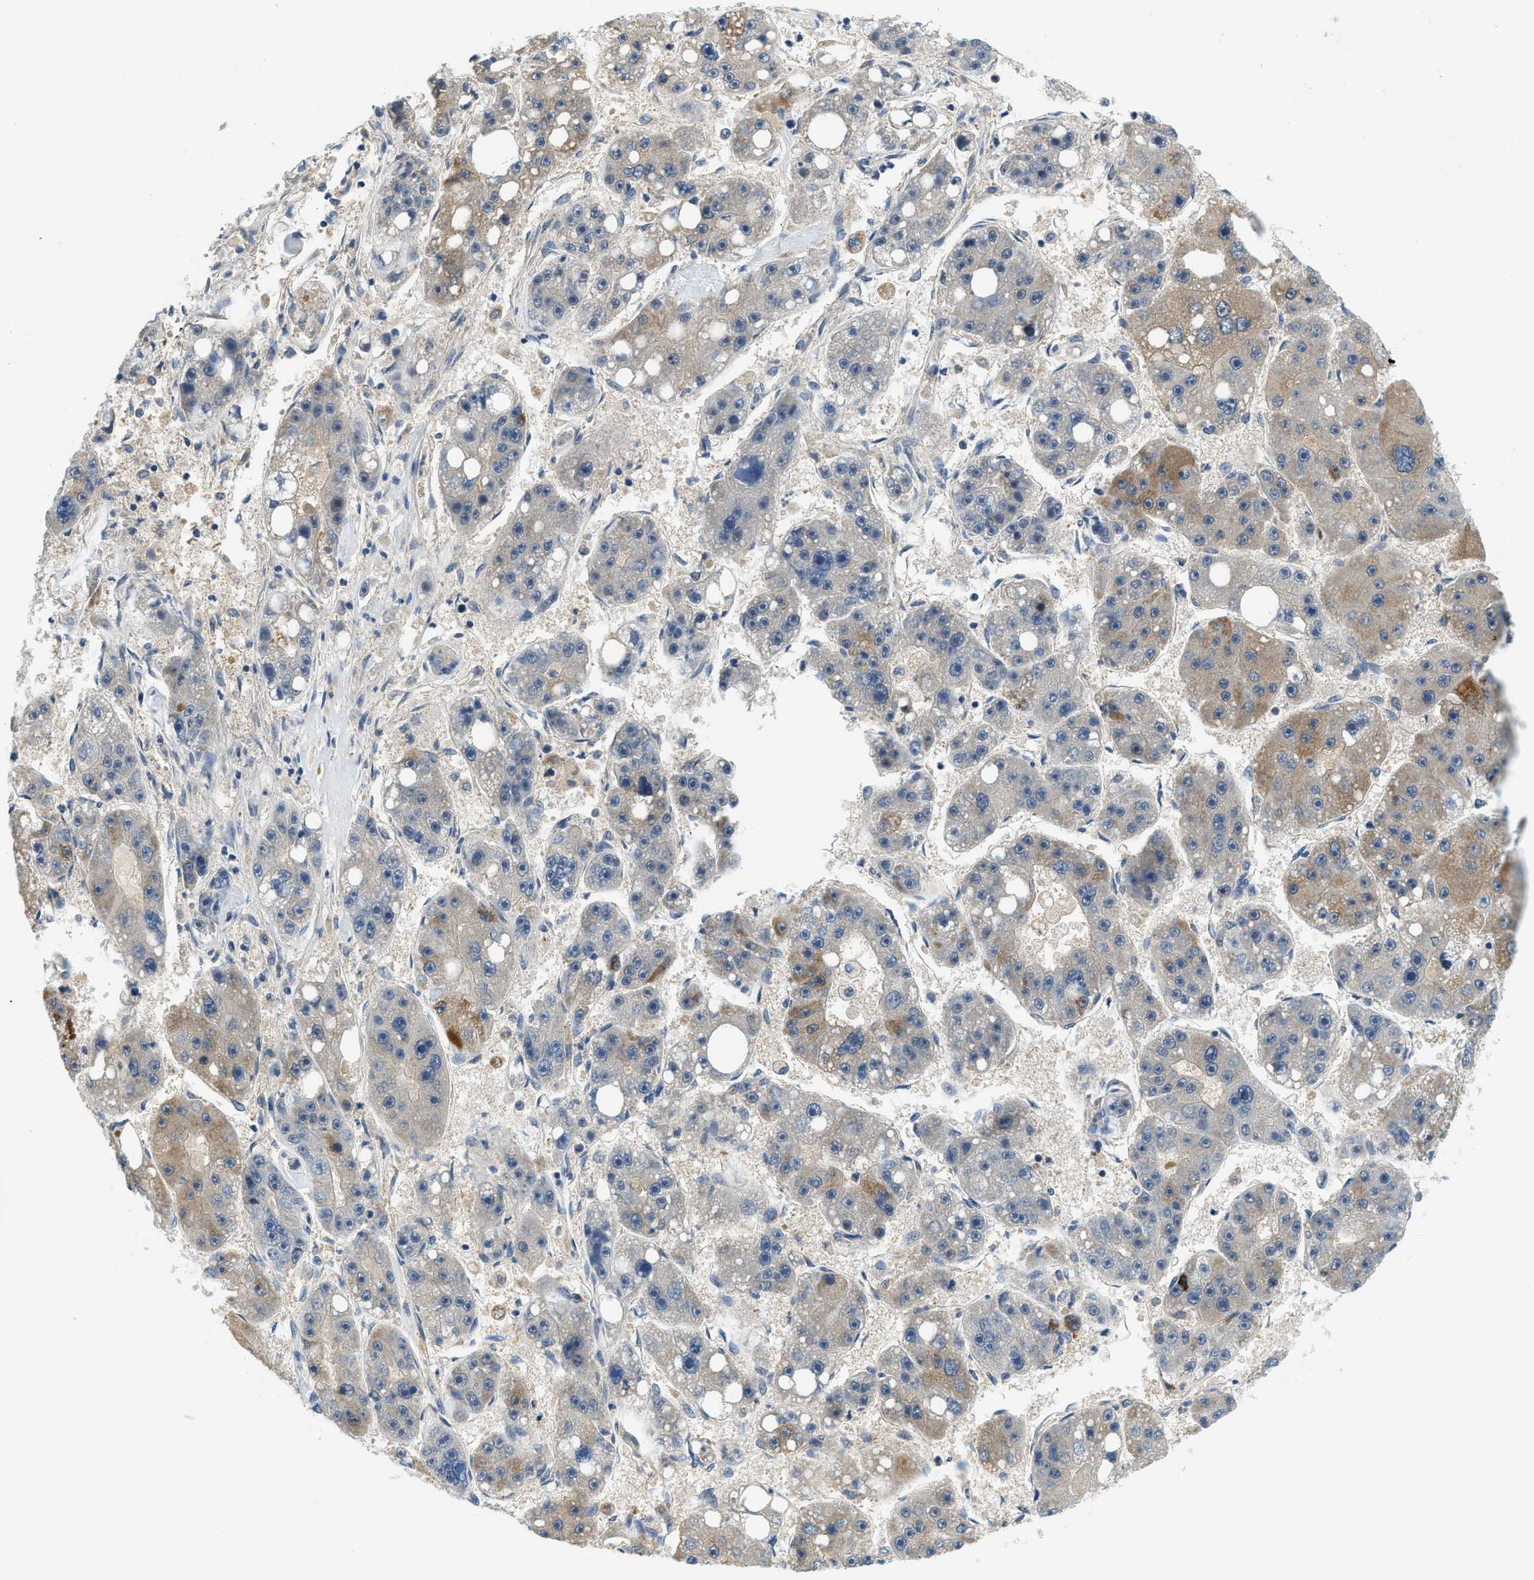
{"staining": {"intensity": "moderate", "quantity": "<25%", "location": "cytoplasmic/membranous"}, "tissue": "liver cancer", "cell_type": "Tumor cells", "image_type": "cancer", "snomed": [{"axis": "morphology", "description": "Carcinoma, Hepatocellular, NOS"}, {"axis": "topography", "description": "Liver"}], "caption": "An image showing moderate cytoplasmic/membranous staining in about <25% of tumor cells in liver hepatocellular carcinoma, as visualized by brown immunohistochemical staining.", "gene": "KCNK1", "patient": {"sex": "female", "age": 61}}